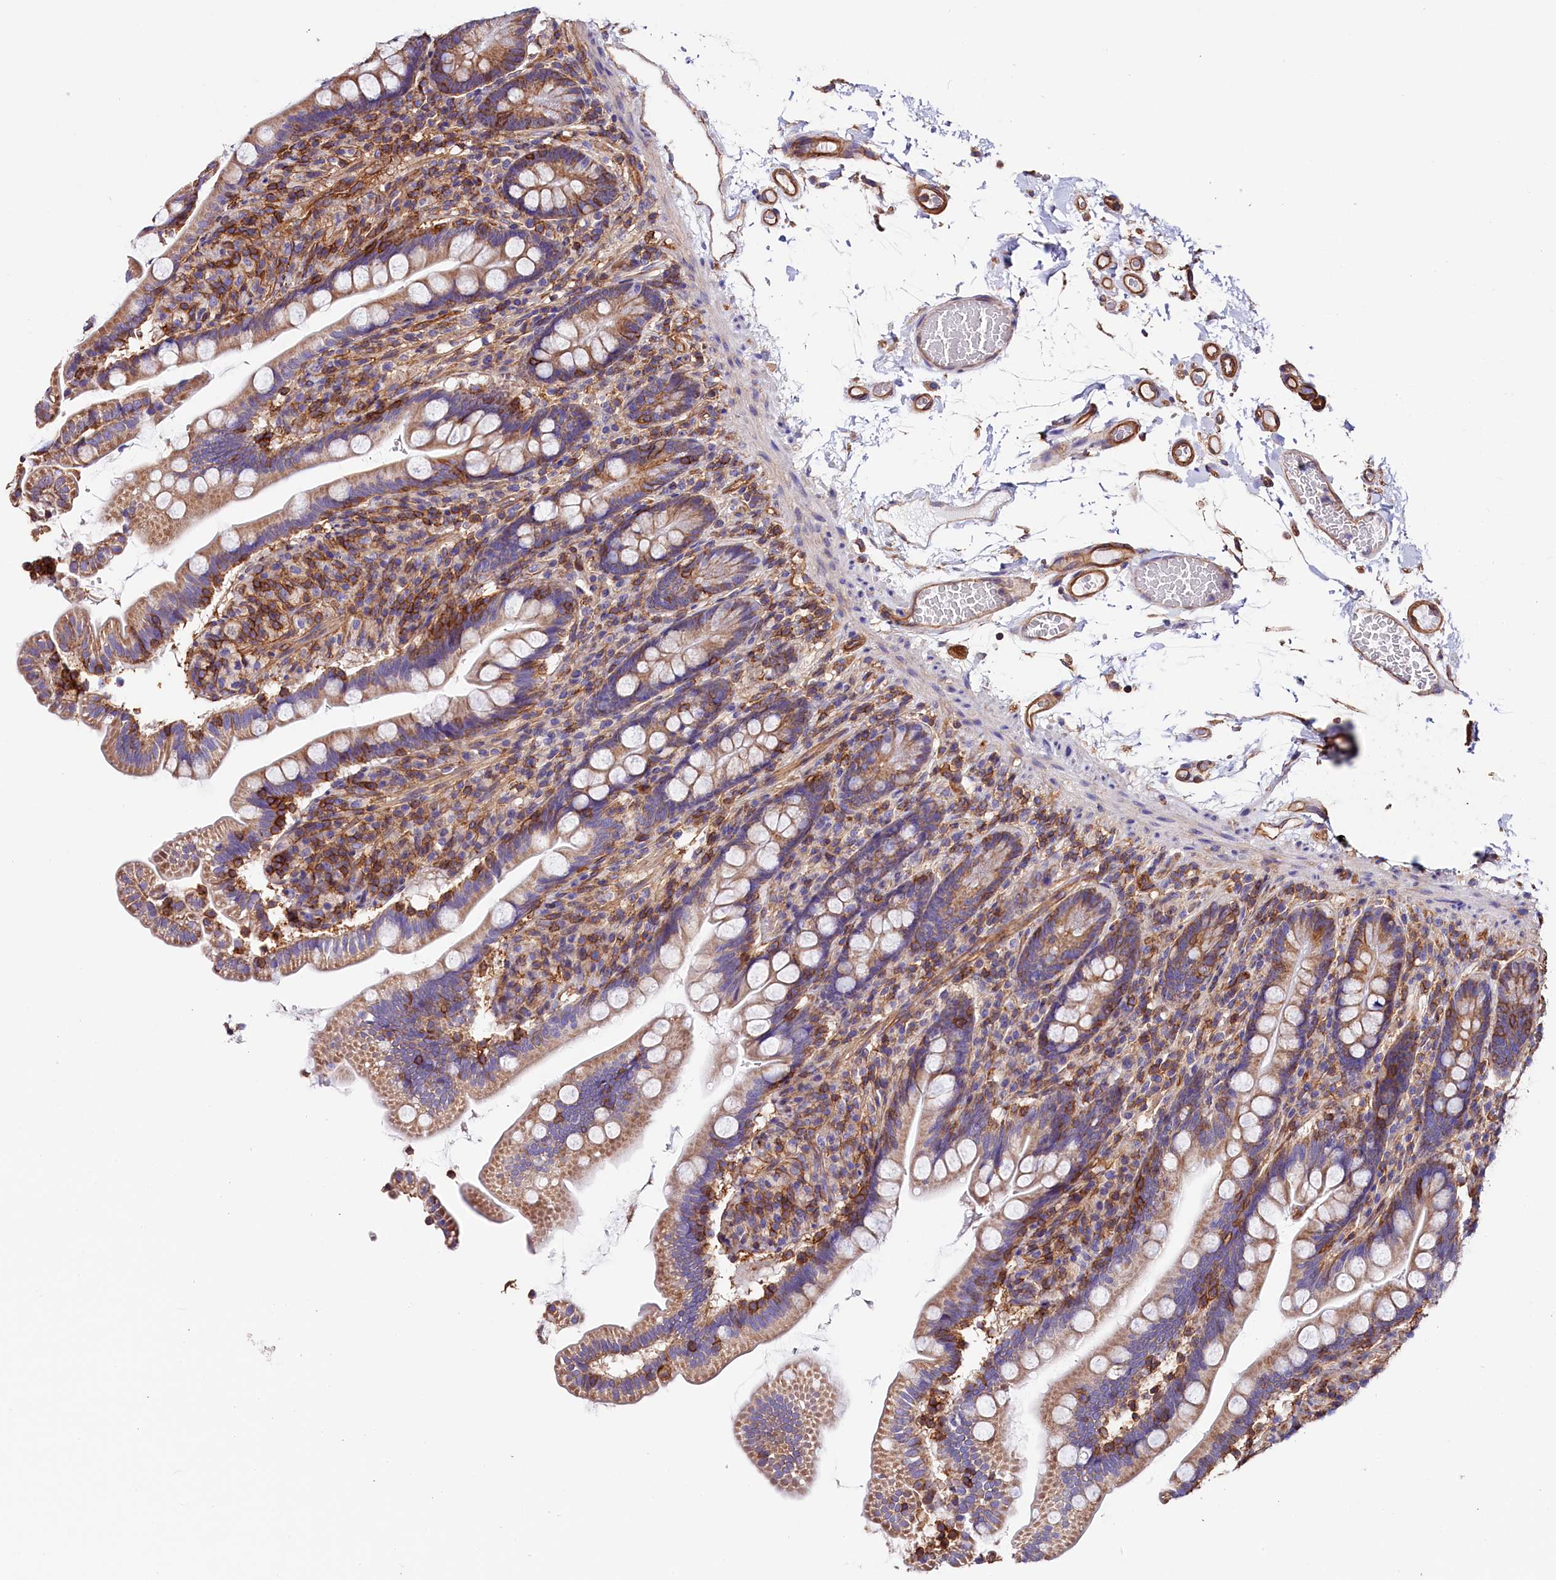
{"staining": {"intensity": "moderate", "quantity": ">75%", "location": "cytoplasmic/membranous"}, "tissue": "small intestine", "cell_type": "Glandular cells", "image_type": "normal", "snomed": [{"axis": "morphology", "description": "Normal tissue, NOS"}, {"axis": "topography", "description": "Small intestine"}], "caption": "Protein expression analysis of normal human small intestine reveals moderate cytoplasmic/membranous expression in approximately >75% of glandular cells. The staining was performed using DAB, with brown indicating positive protein expression. Nuclei are stained blue with hematoxylin.", "gene": "ATP2B4", "patient": {"sex": "female", "age": 64}}